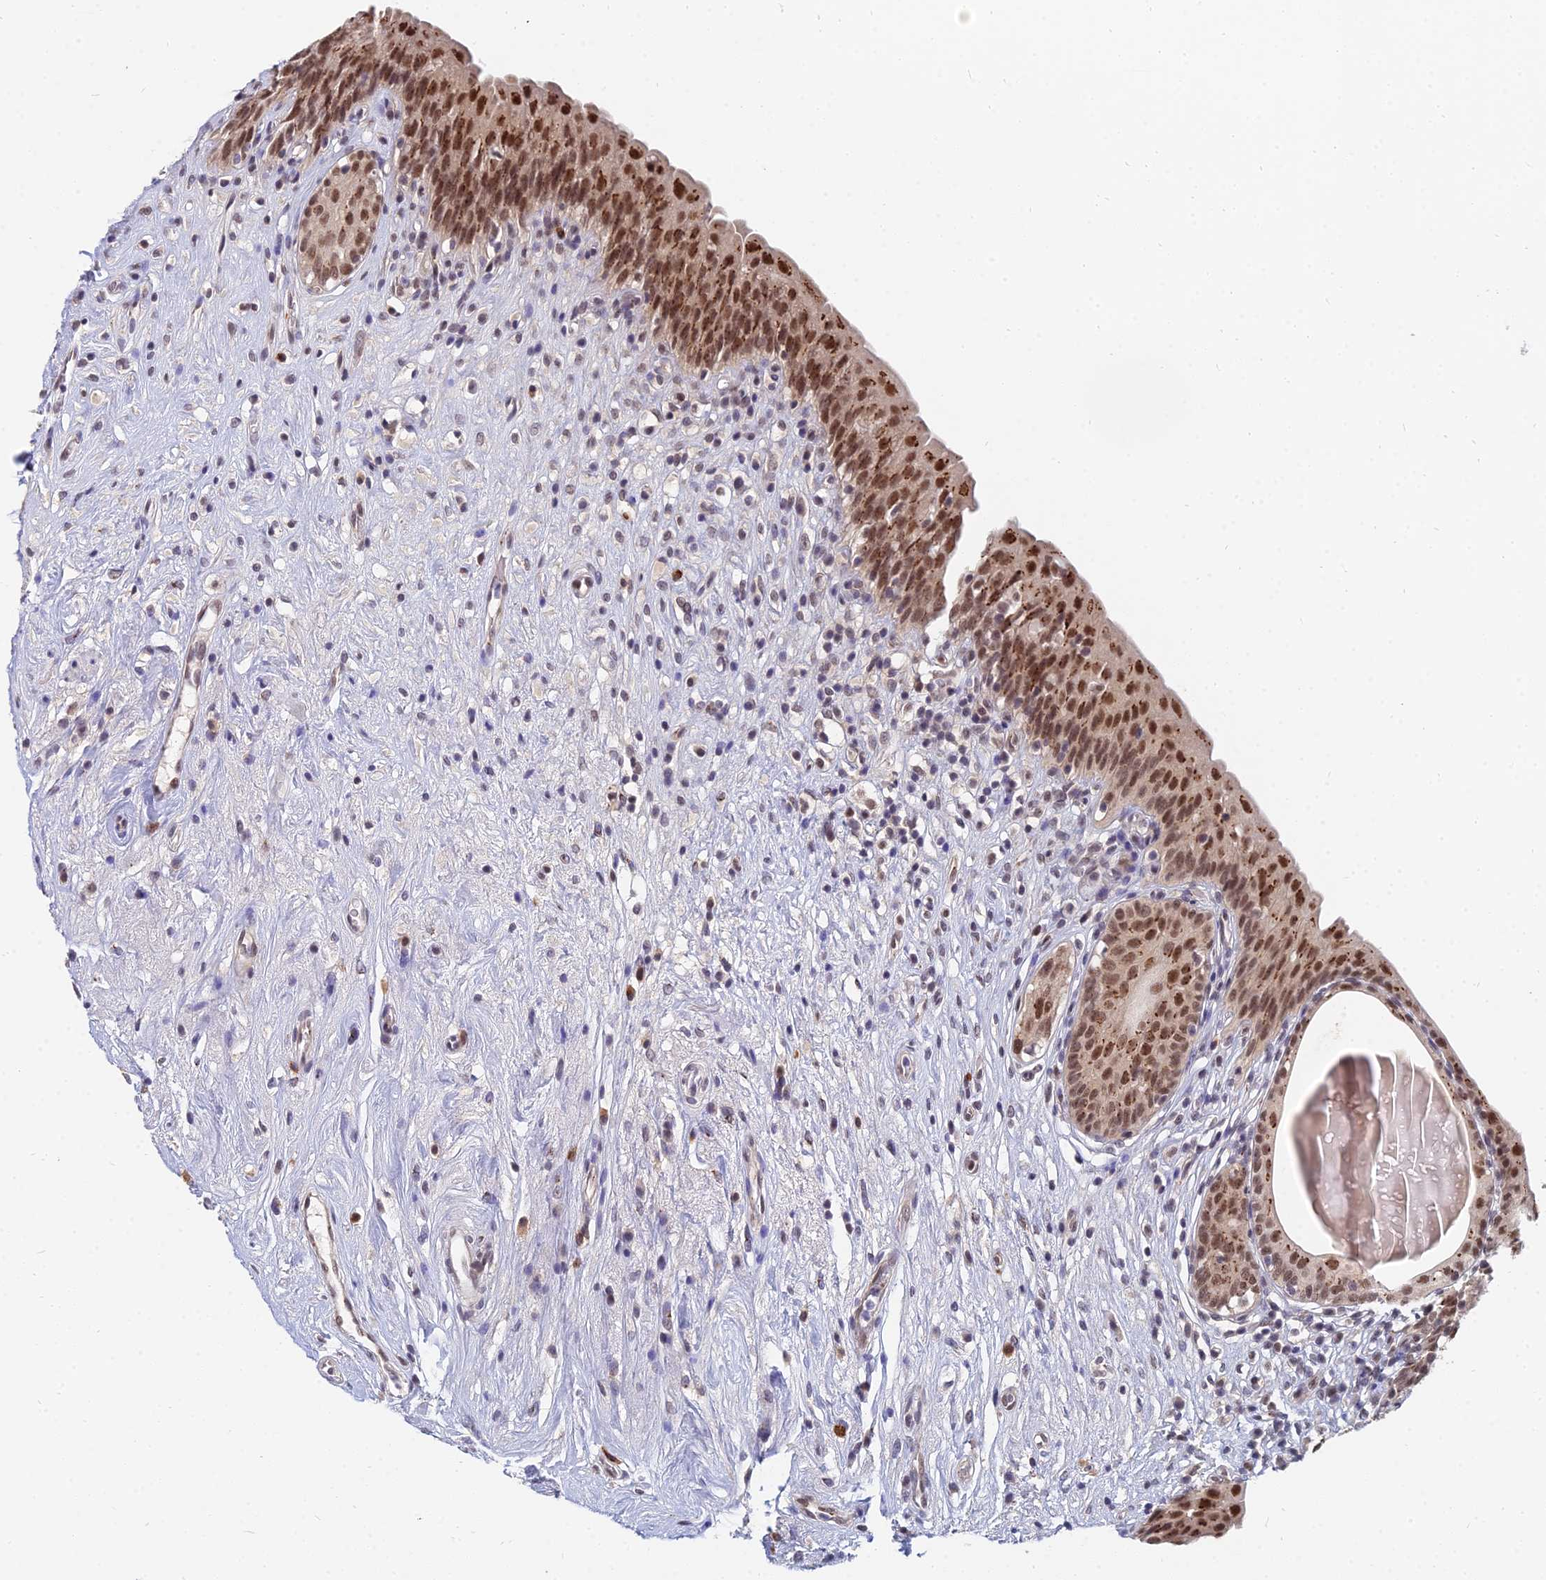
{"staining": {"intensity": "strong", "quantity": ">75%", "location": "cytoplasmic/membranous,nuclear"}, "tissue": "urinary bladder", "cell_type": "Urothelial cells", "image_type": "normal", "snomed": [{"axis": "morphology", "description": "Normal tissue, NOS"}, {"axis": "topography", "description": "Urinary bladder"}], "caption": "Normal urinary bladder reveals strong cytoplasmic/membranous,nuclear expression in approximately >75% of urothelial cells.", "gene": "THOC3", "patient": {"sex": "male", "age": 83}}